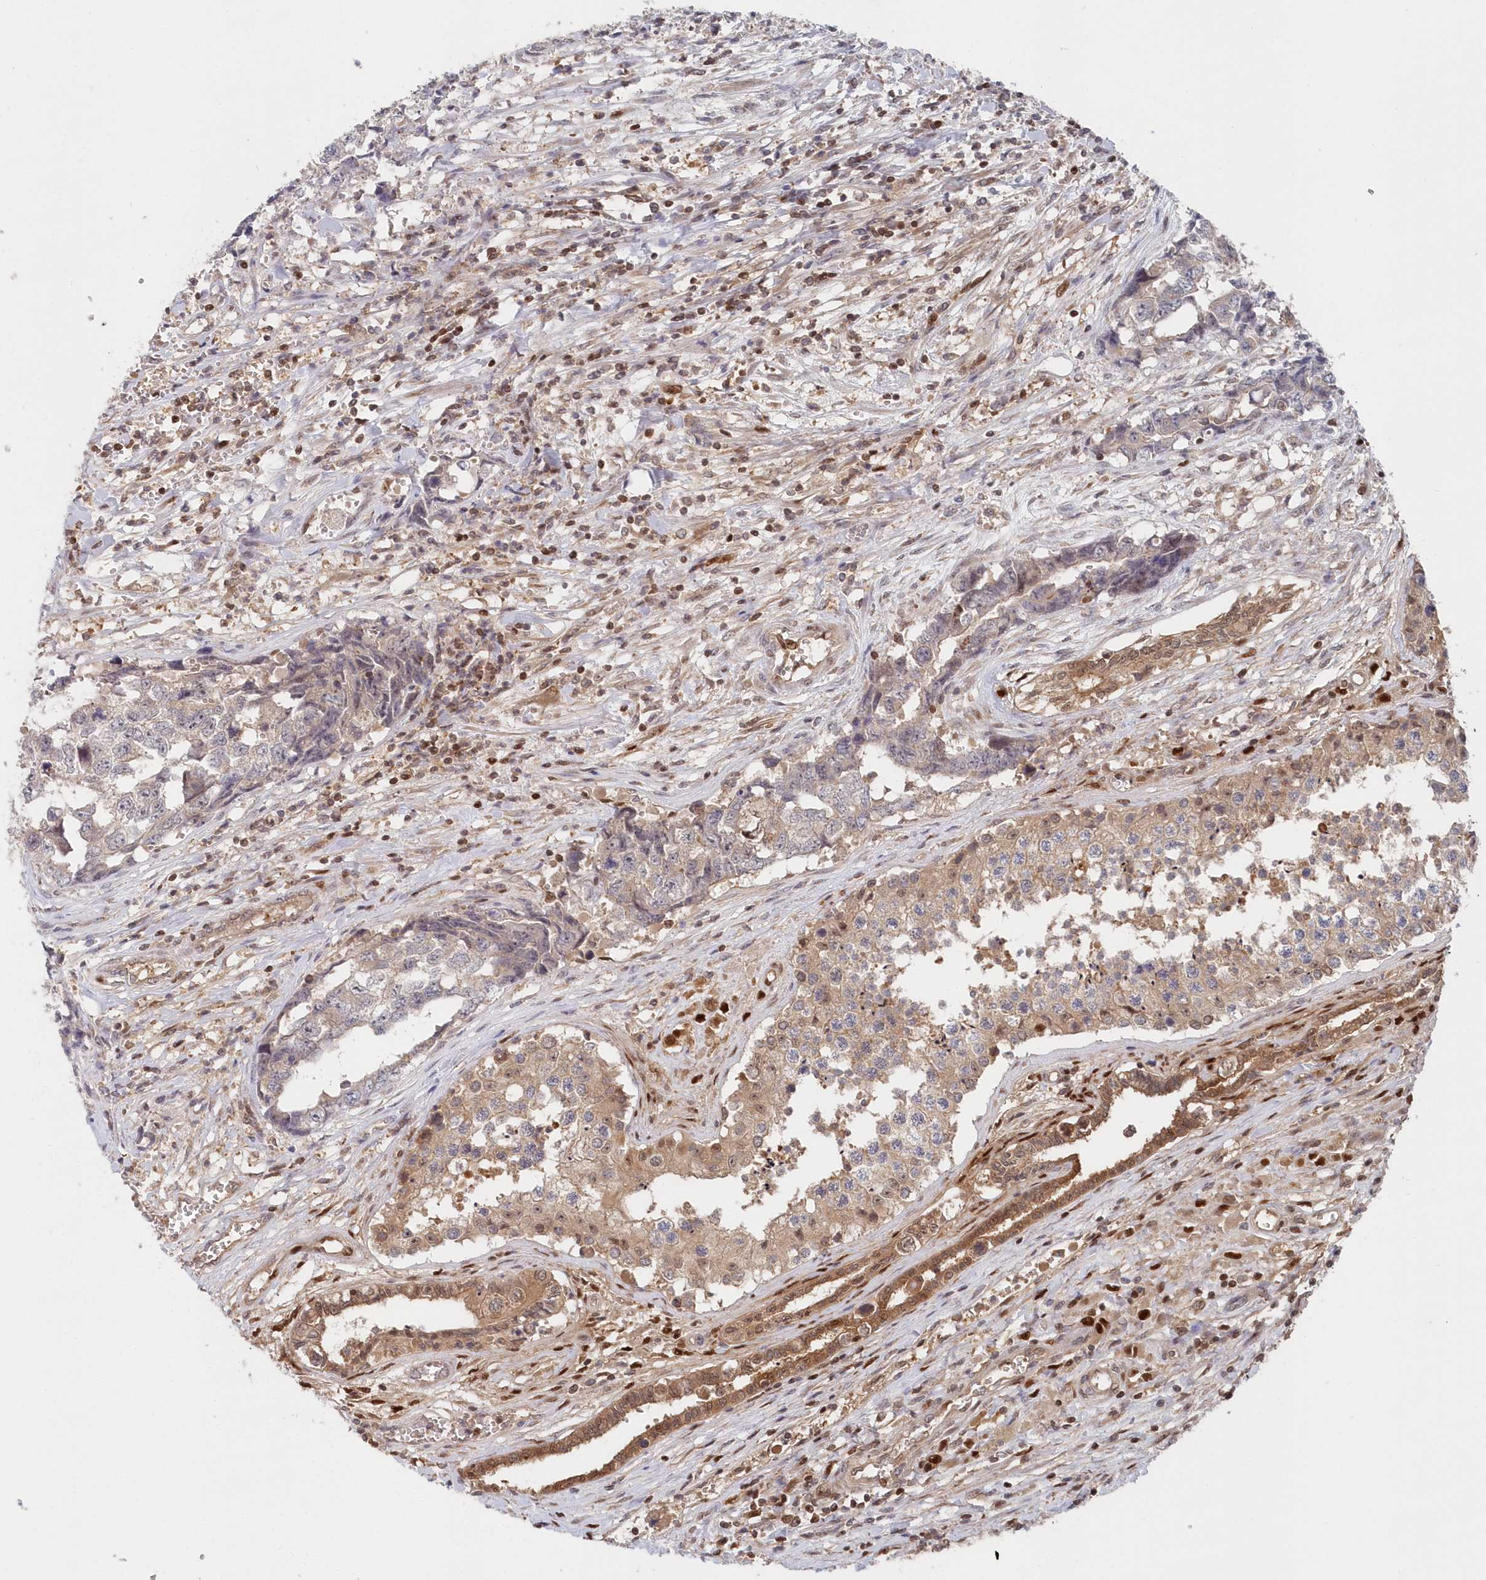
{"staining": {"intensity": "negative", "quantity": "none", "location": "none"}, "tissue": "testis cancer", "cell_type": "Tumor cells", "image_type": "cancer", "snomed": [{"axis": "morphology", "description": "Carcinoma, Embryonal, NOS"}, {"axis": "topography", "description": "Testis"}], "caption": "This photomicrograph is of testis cancer stained with immunohistochemistry (IHC) to label a protein in brown with the nuclei are counter-stained blue. There is no positivity in tumor cells.", "gene": "ABHD14B", "patient": {"sex": "male", "age": 31}}